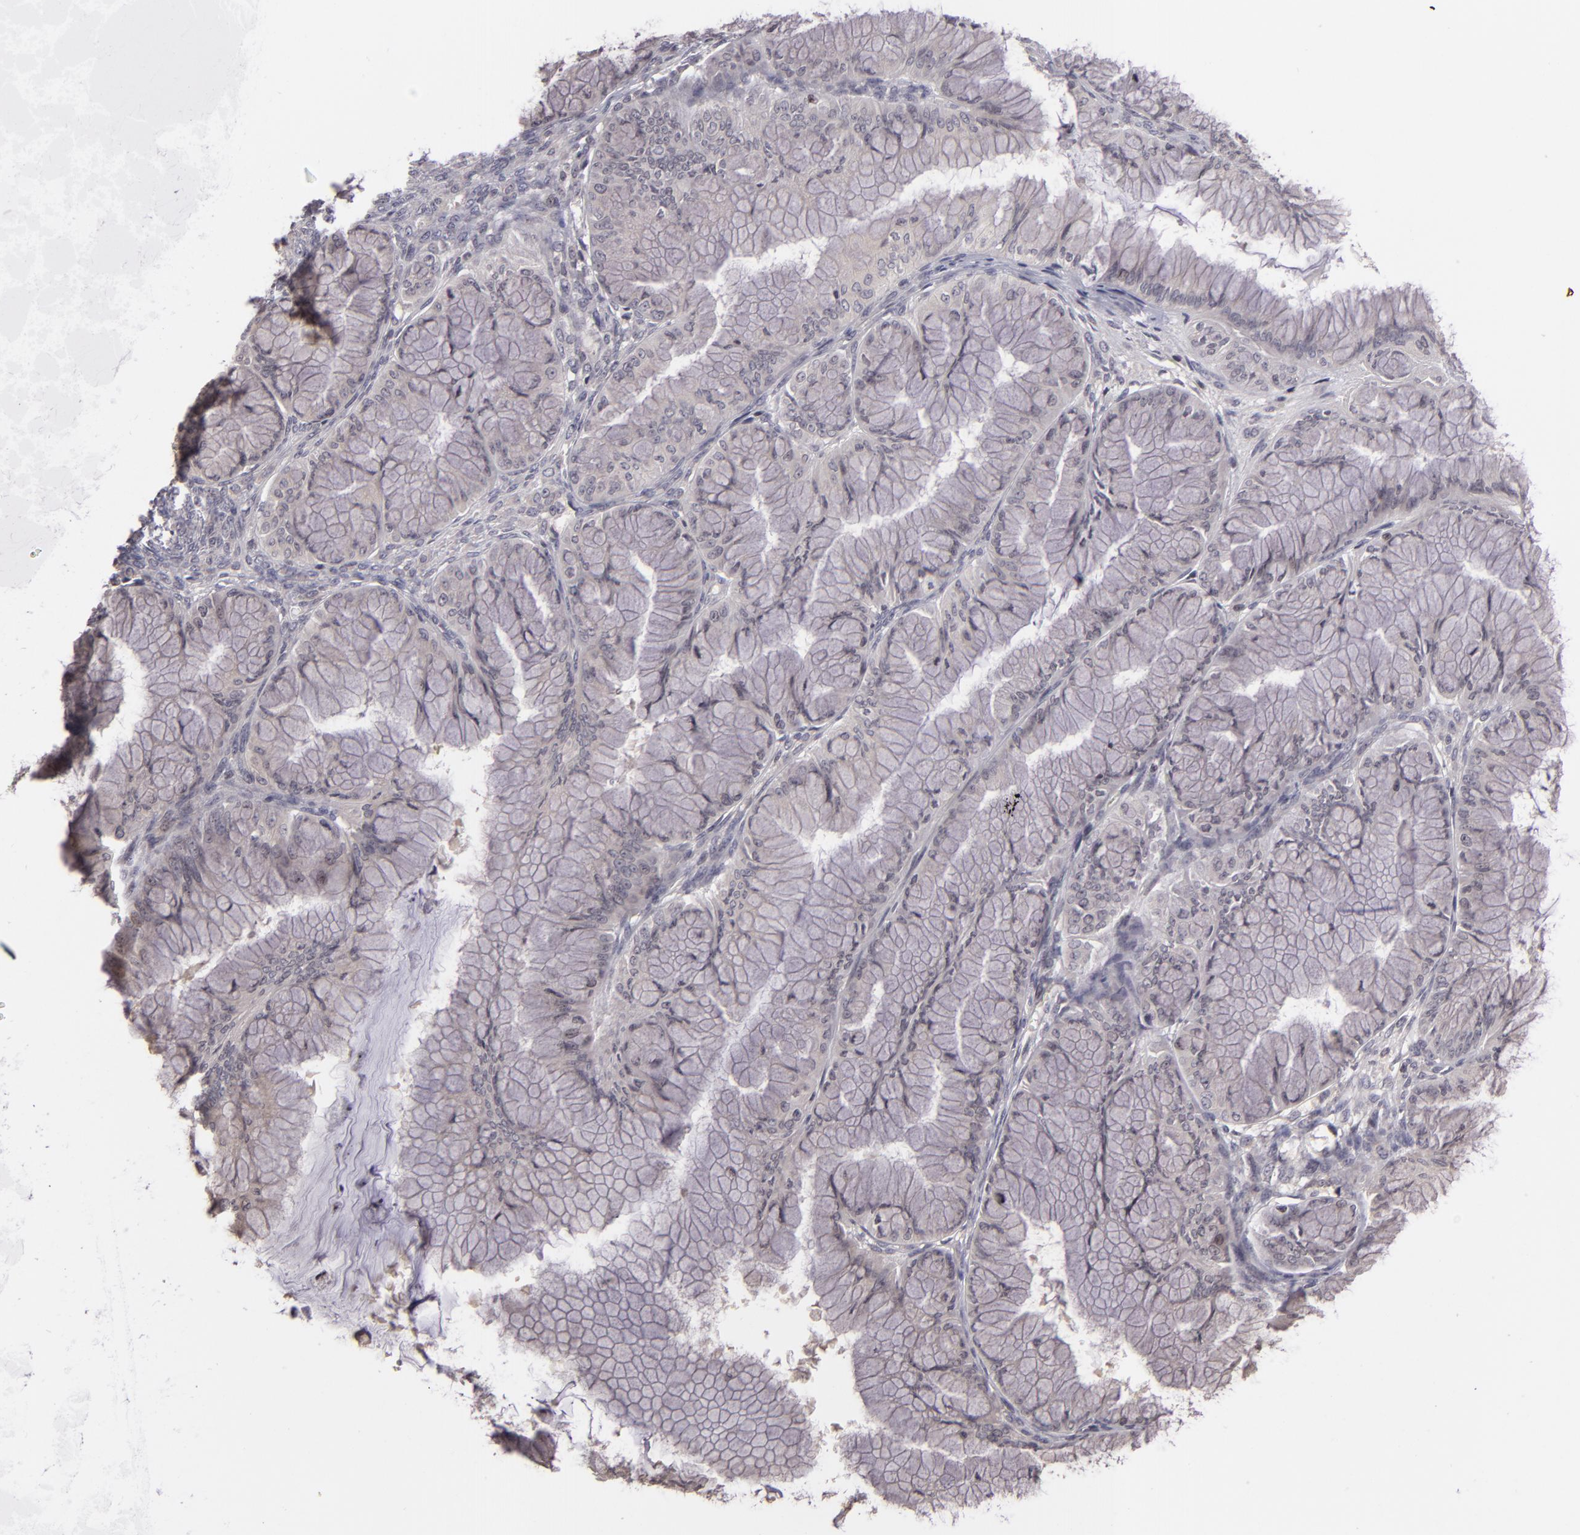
{"staining": {"intensity": "negative", "quantity": "none", "location": "none"}, "tissue": "ovarian cancer", "cell_type": "Tumor cells", "image_type": "cancer", "snomed": [{"axis": "morphology", "description": "Cystadenocarcinoma, mucinous, NOS"}, {"axis": "topography", "description": "Ovary"}], "caption": "A histopathology image of human ovarian mucinous cystadenocarcinoma is negative for staining in tumor cells.", "gene": "AKAP6", "patient": {"sex": "female", "age": 63}}